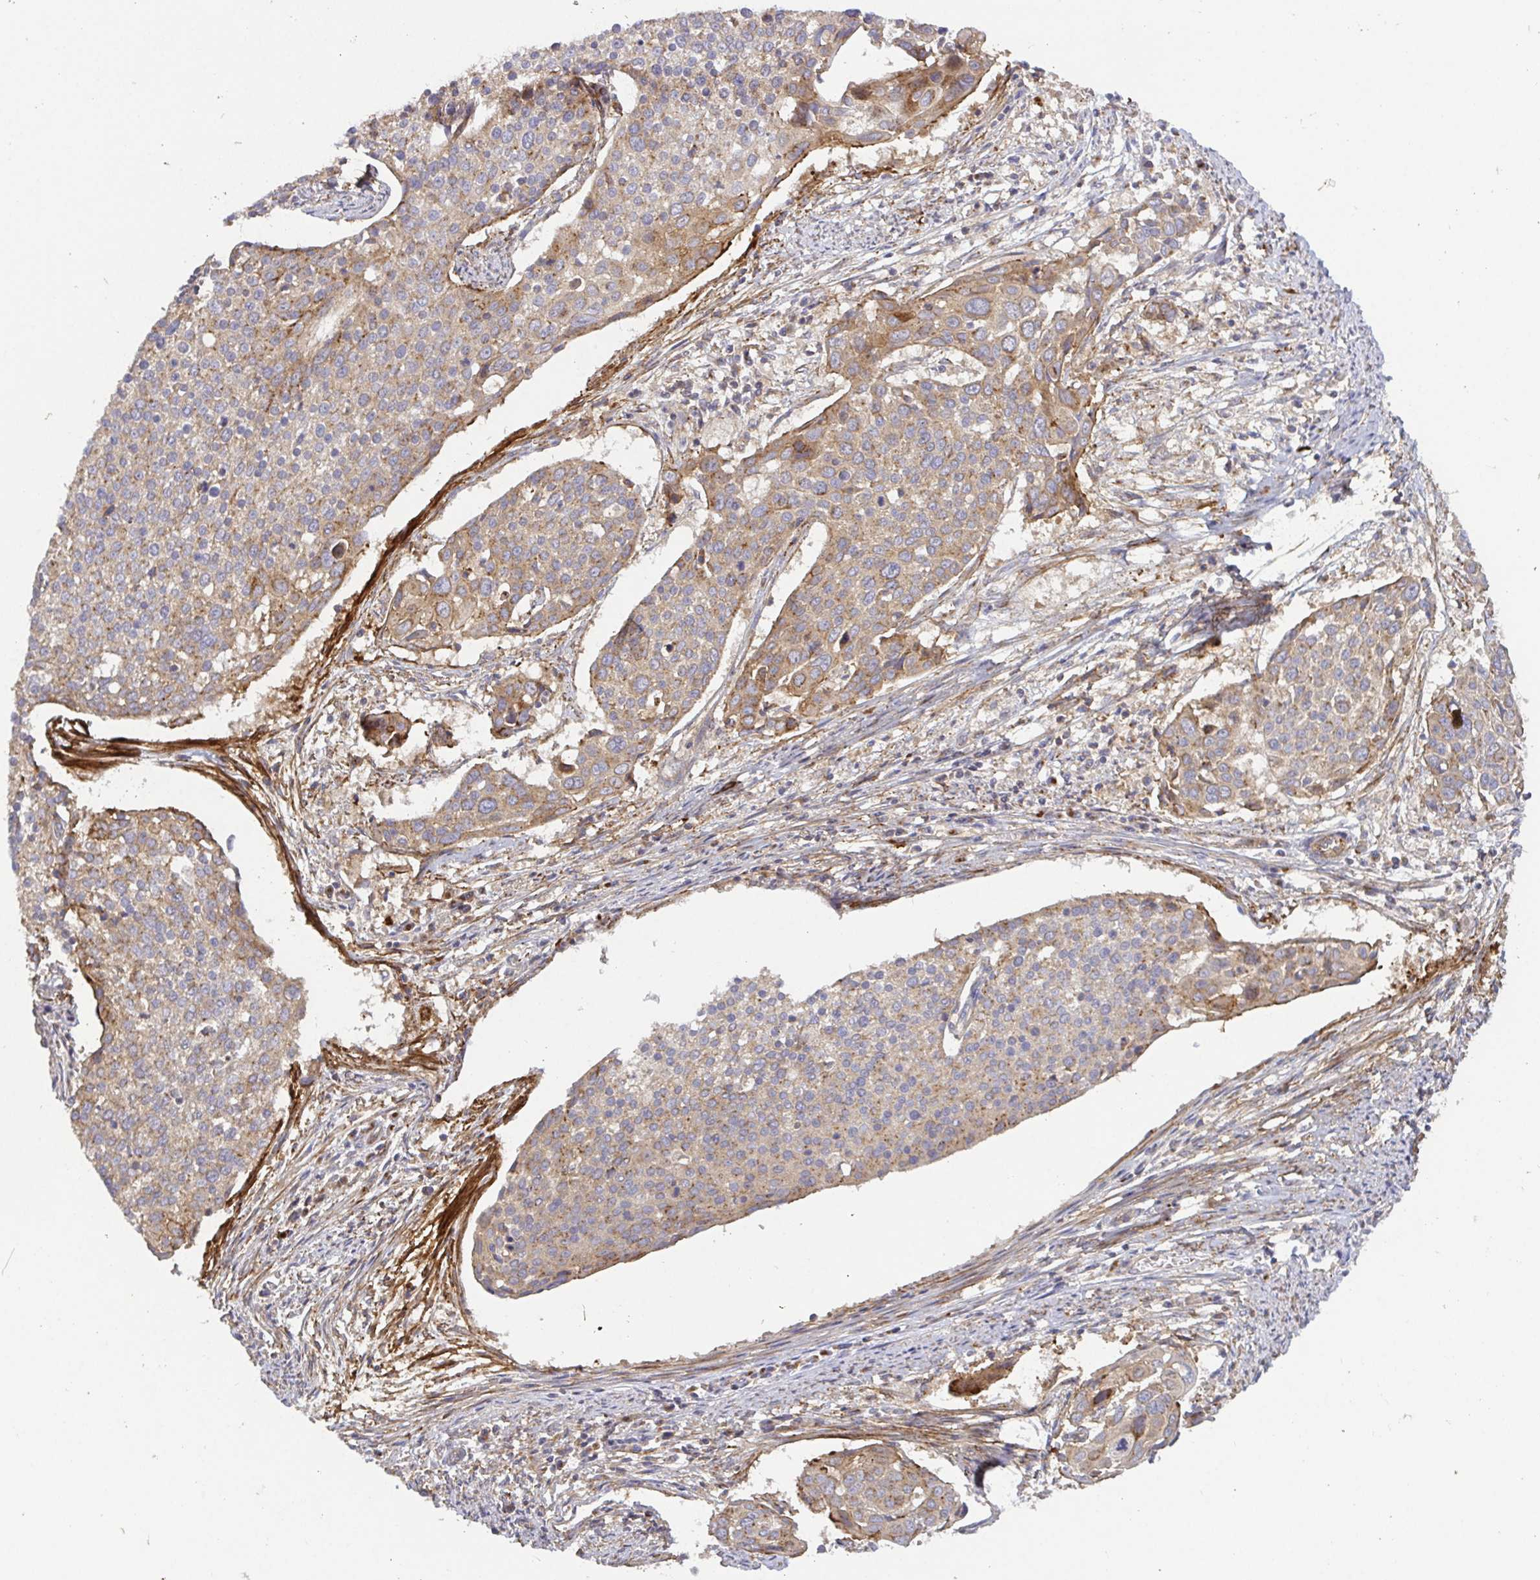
{"staining": {"intensity": "weak", "quantity": ">75%", "location": "cytoplasmic/membranous"}, "tissue": "cervical cancer", "cell_type": "Tumor cells", "image_type": "cancer", "snomed": [{"axis": "morphology", "description": "Squamous cell carcinoma, NOS"}, {"axis": "topography", "description": "Cervix"}], "caption": "A histopathology image showing weak cytoplasmic/membranous expression in approximately >75% of tumor cells in squamous cell carcinoma (cervical), as visualized by brown immunohistochemical staining.", "gene": "TM9SF4", "patient": {"sex": "female", "age": 39}}